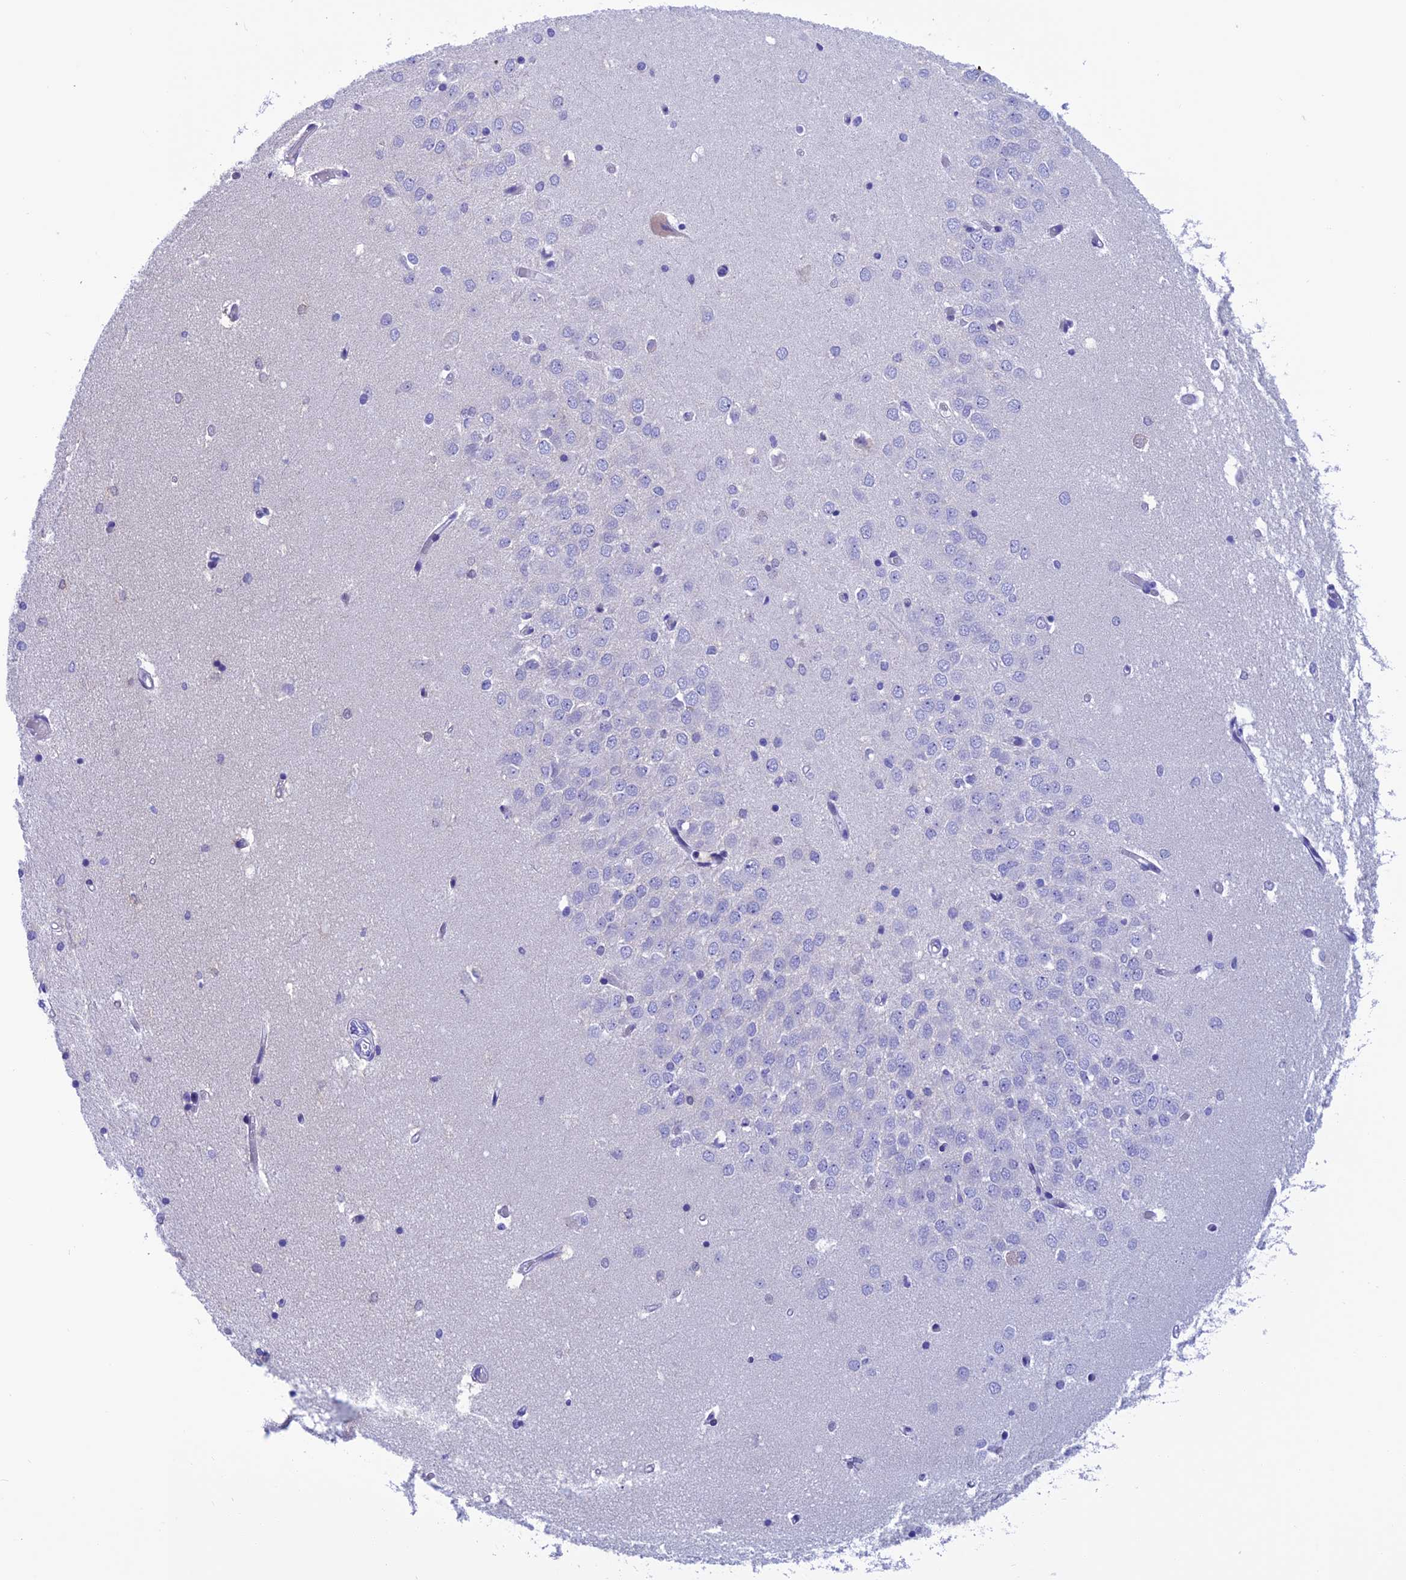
{"staining": {"intensity": "moderate", "quantity": "<25%", "location": "cytoplasmic/membranous"}, "tissue": "hippocampus", "cell_type": "Glial cells", "image_type": "normal", "snomed": [{"axis": "morphology", "description": "Normal tissue, NOS"}, {"axis": "topography", "description": "Hippocampus"}], "caption": "A high-resolution micrograph shows IHC staining of normal hippocampus, which shows moderate cytoplasmic/membranous staining in about <25% of glial cells.", "gene": "NXPE4", "patient": {"sex": "male", "age": 45}}